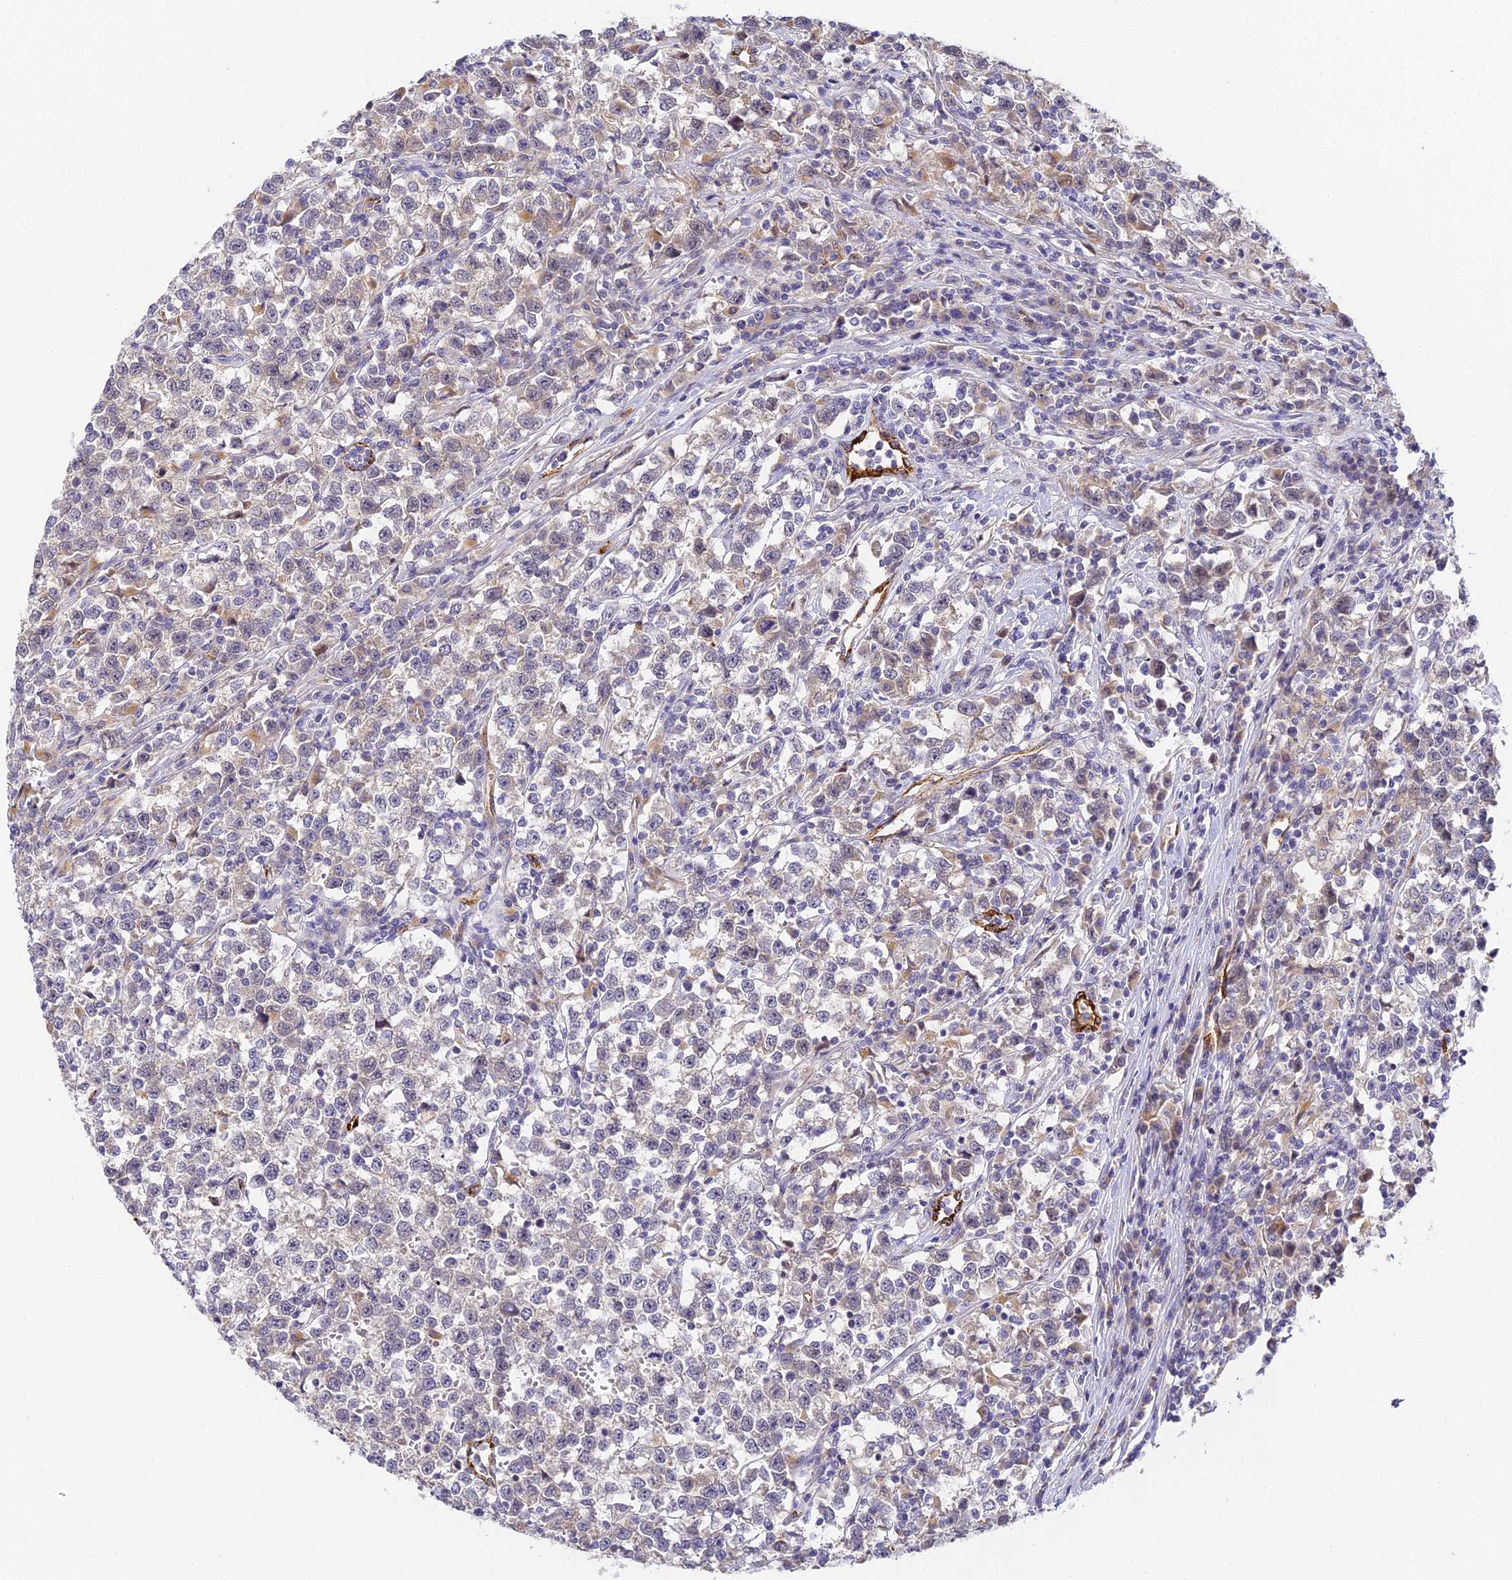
{"staining": {"intensity": "weak", "quantity": "<25%", "location": "cytoplasmic/membranous"}, "tissue": "testis cancer", "cell_type": "Tumor cells", "image_type": "cancer", "snomed": [{"axis": "morphology", "description": "Normal tissue, NOS"}, {"axis": "morphology", "description": "Seminoma, NOS"}, {"axis": "topography", "description": "Testis"}], "caption": "A histopathology image of seminoma (testis) stained for a protein displays no brown staining in tumor cells.", "gene": "DNAAF10", "patient": {"sex": "male", "age": 43}}